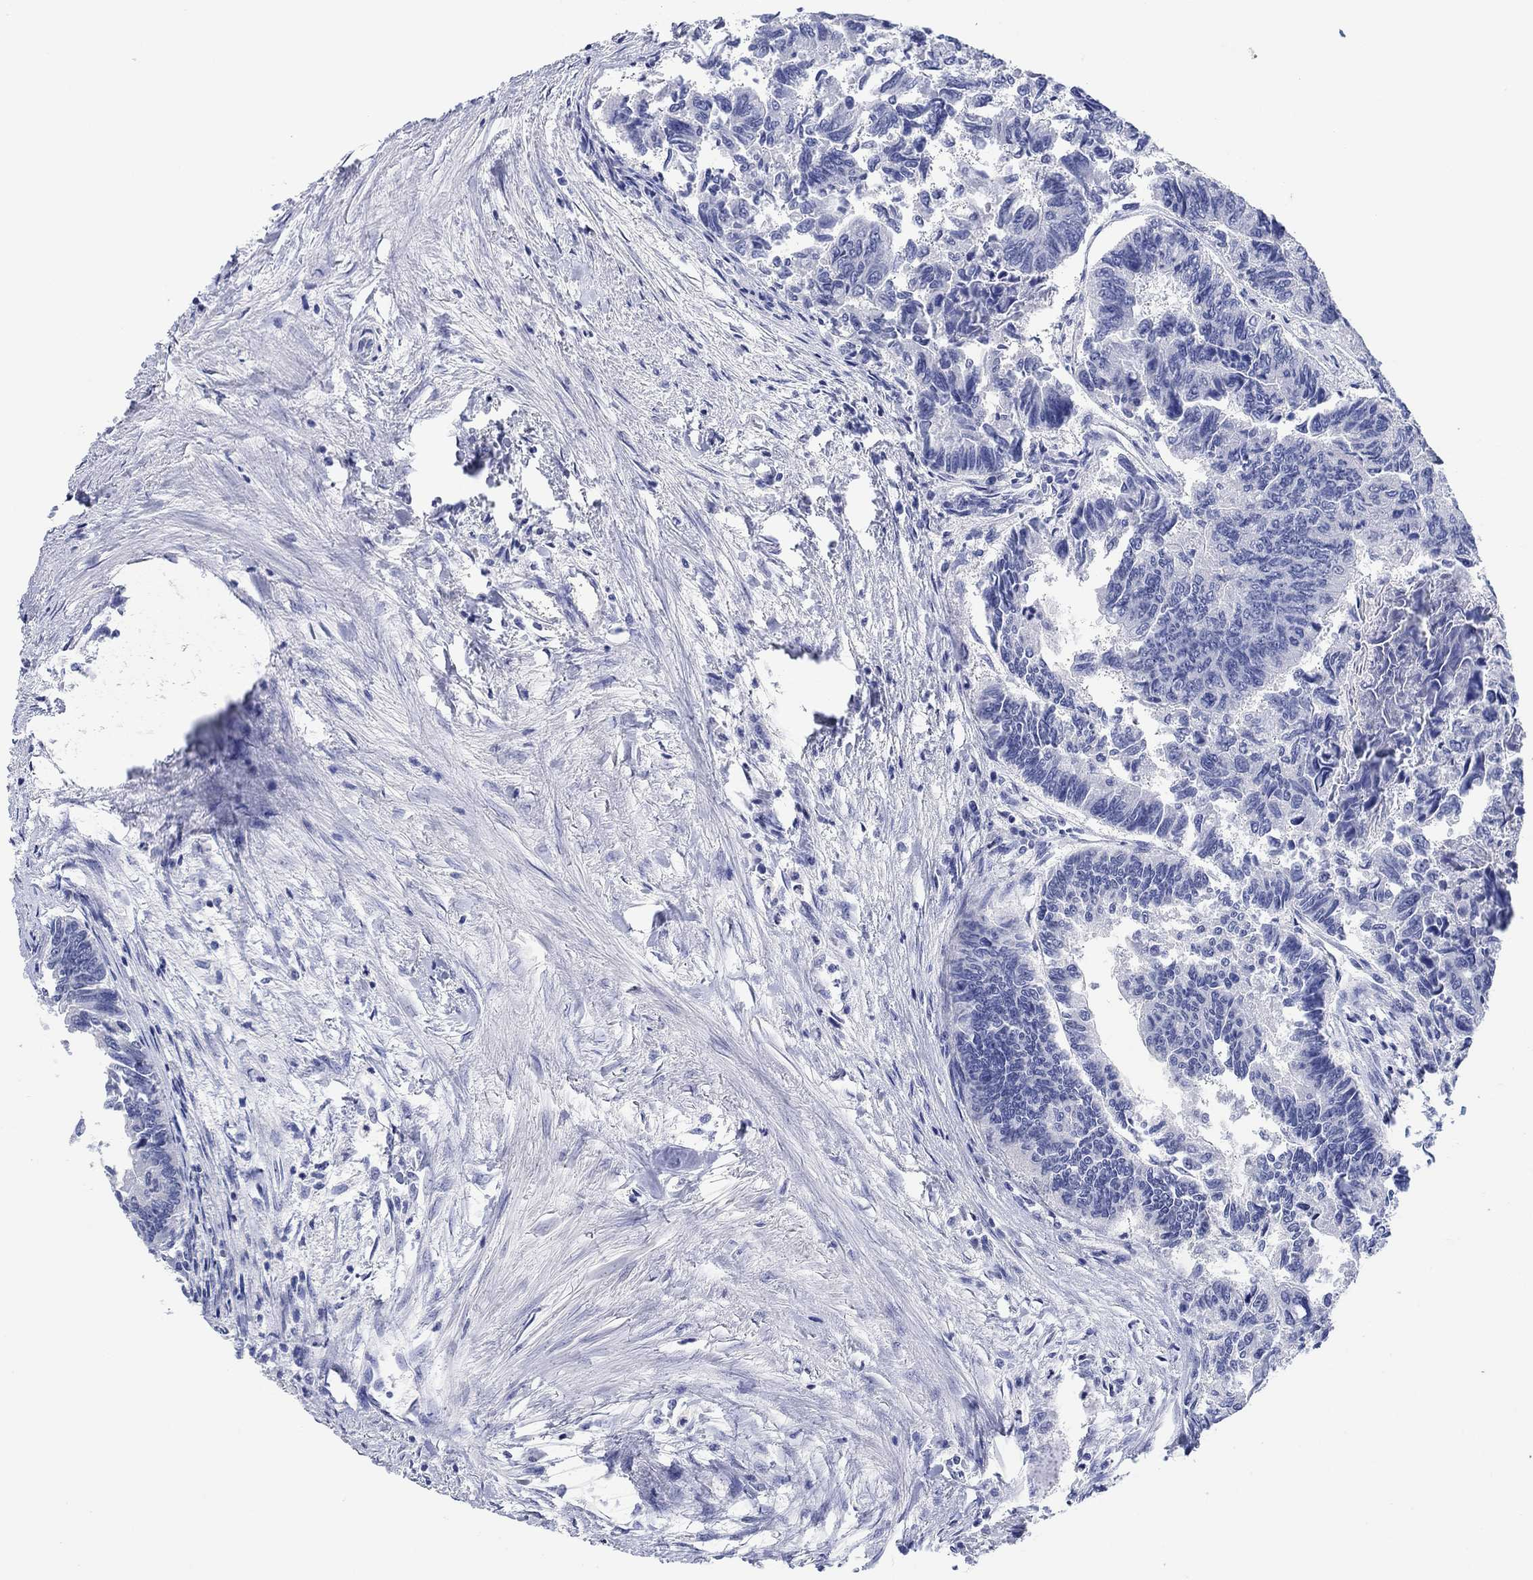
{"staining": {"intensity": "negative", "quantity": "none", "location": "none"}, "tissue": "colorectal cancer", "cell_type": "Tumor cells", "image_type": "cancer", "snomed": [{"axis": "morphology", "description": "Adenocarcinoma, NOS"}, {"axis": "topography", "description": "Colon"}], "caption": "This is a micrograph of immunohistochemistry staining of colorectal cancer (adenocarcinoma), which shows no positivity in tumor cells. The staining was performed using DAB to visualize the protein expression in brown, while the nuclei were stained in blue with hematoxylin (Magnification: 20x).", "gene": "POU5F1", "patient": {"sex": "female", "age": 65}}